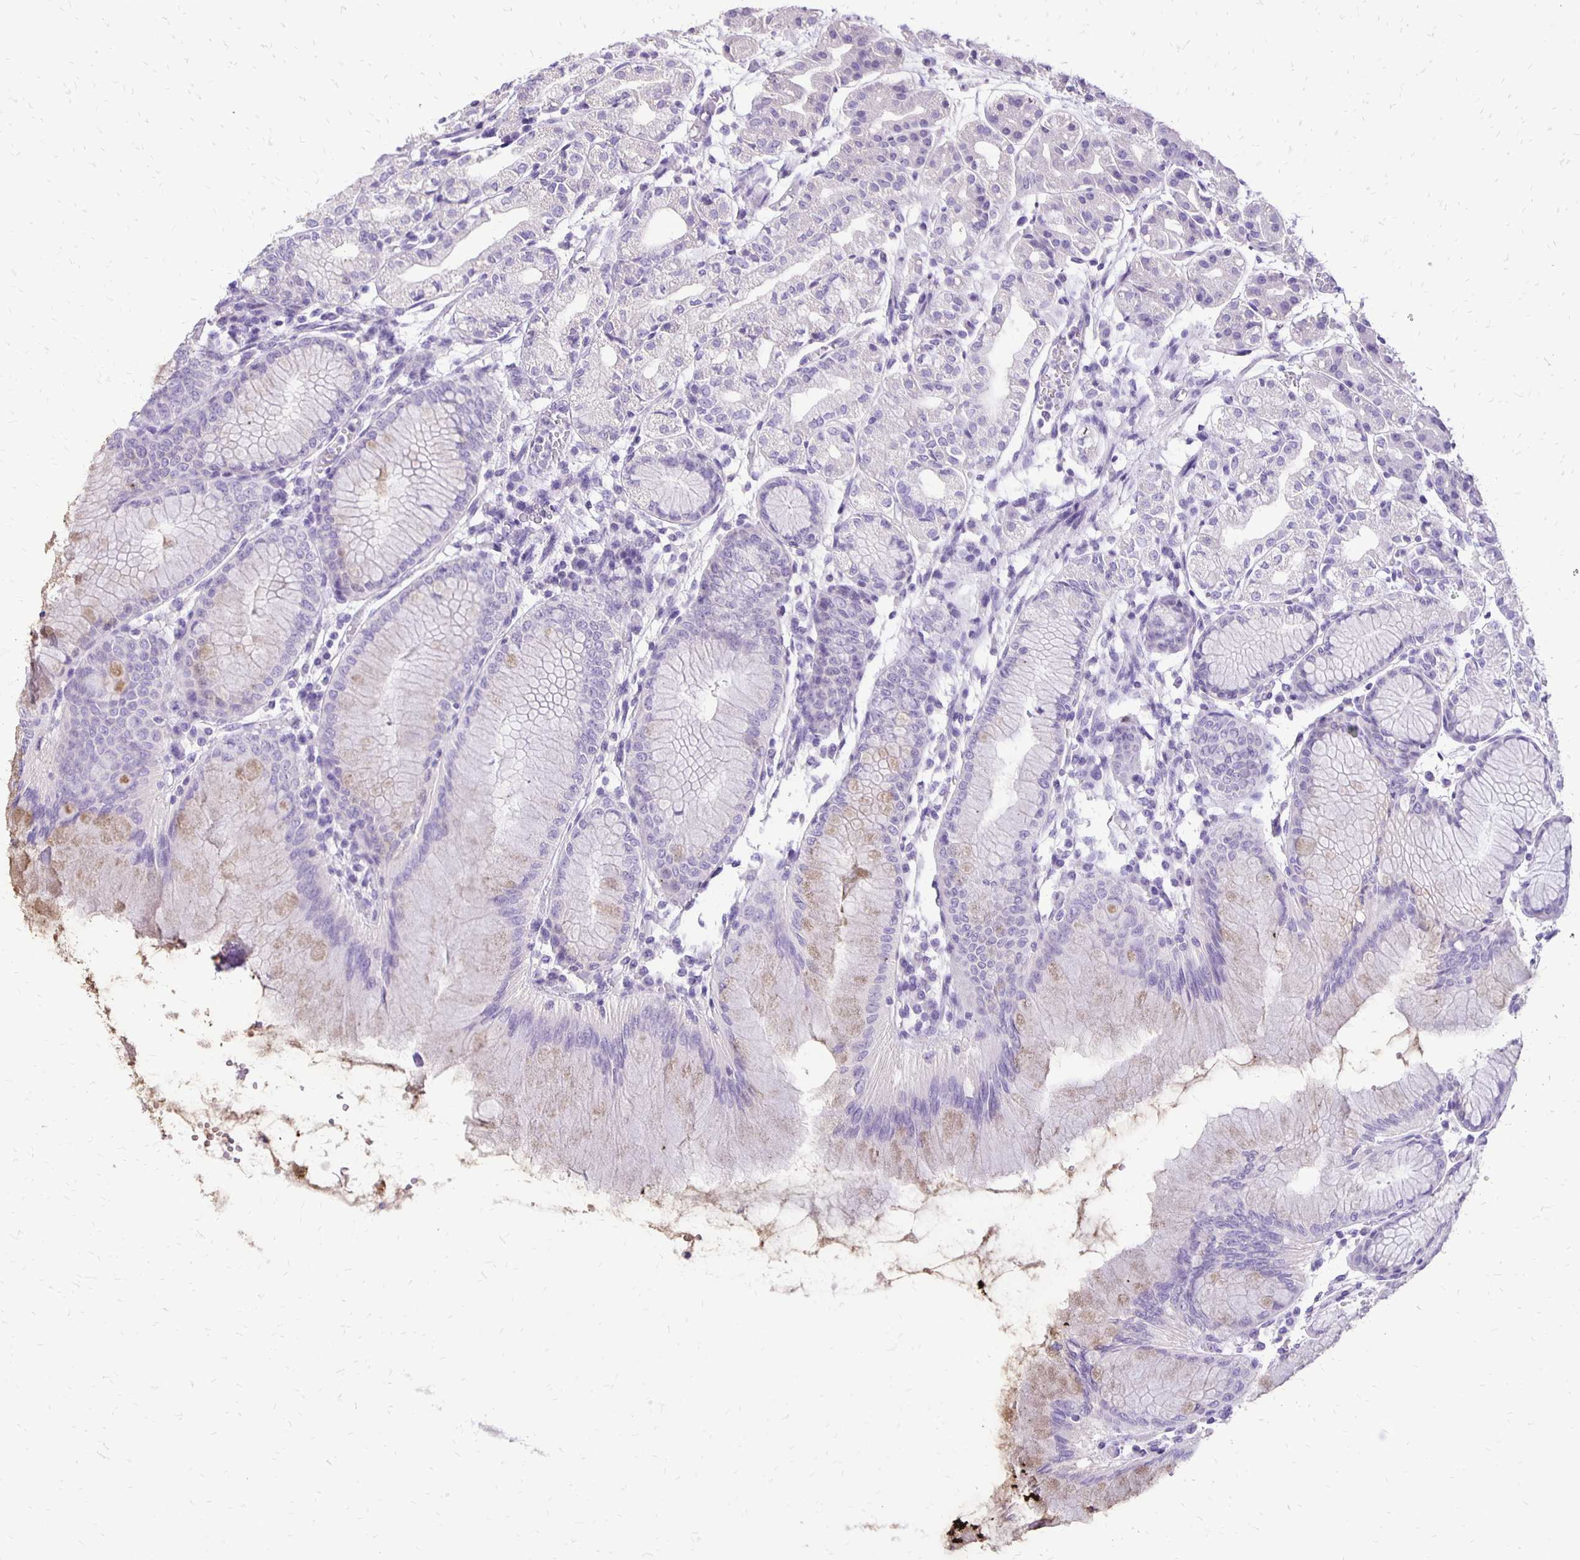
{"staining": {"intensity": "weak", "quantity": "<25%", "location": "cytoplasmic/membranous"}, "tissue": "stomach", "cell_type": "Glandular cells", "image_type": "normal", "snomed": [{"axis": "morphology", "description": "Normal tissue, NOS"}, {"axis": "topography", "description": "Stomach"}], "caption": "High magnification brightfield microscopy of benign stomach stained with DAB (brown) and counterstained with hematoxylin (blue): glandular cells show no significant expression. The staining is performed using DAB (3,3'-diaminobenzidine) brown chromogen with nuclei counter-stained in using hematoxylin.", "gene": "ANKRD45", "patient": {"sex": "female", "age": 57}}